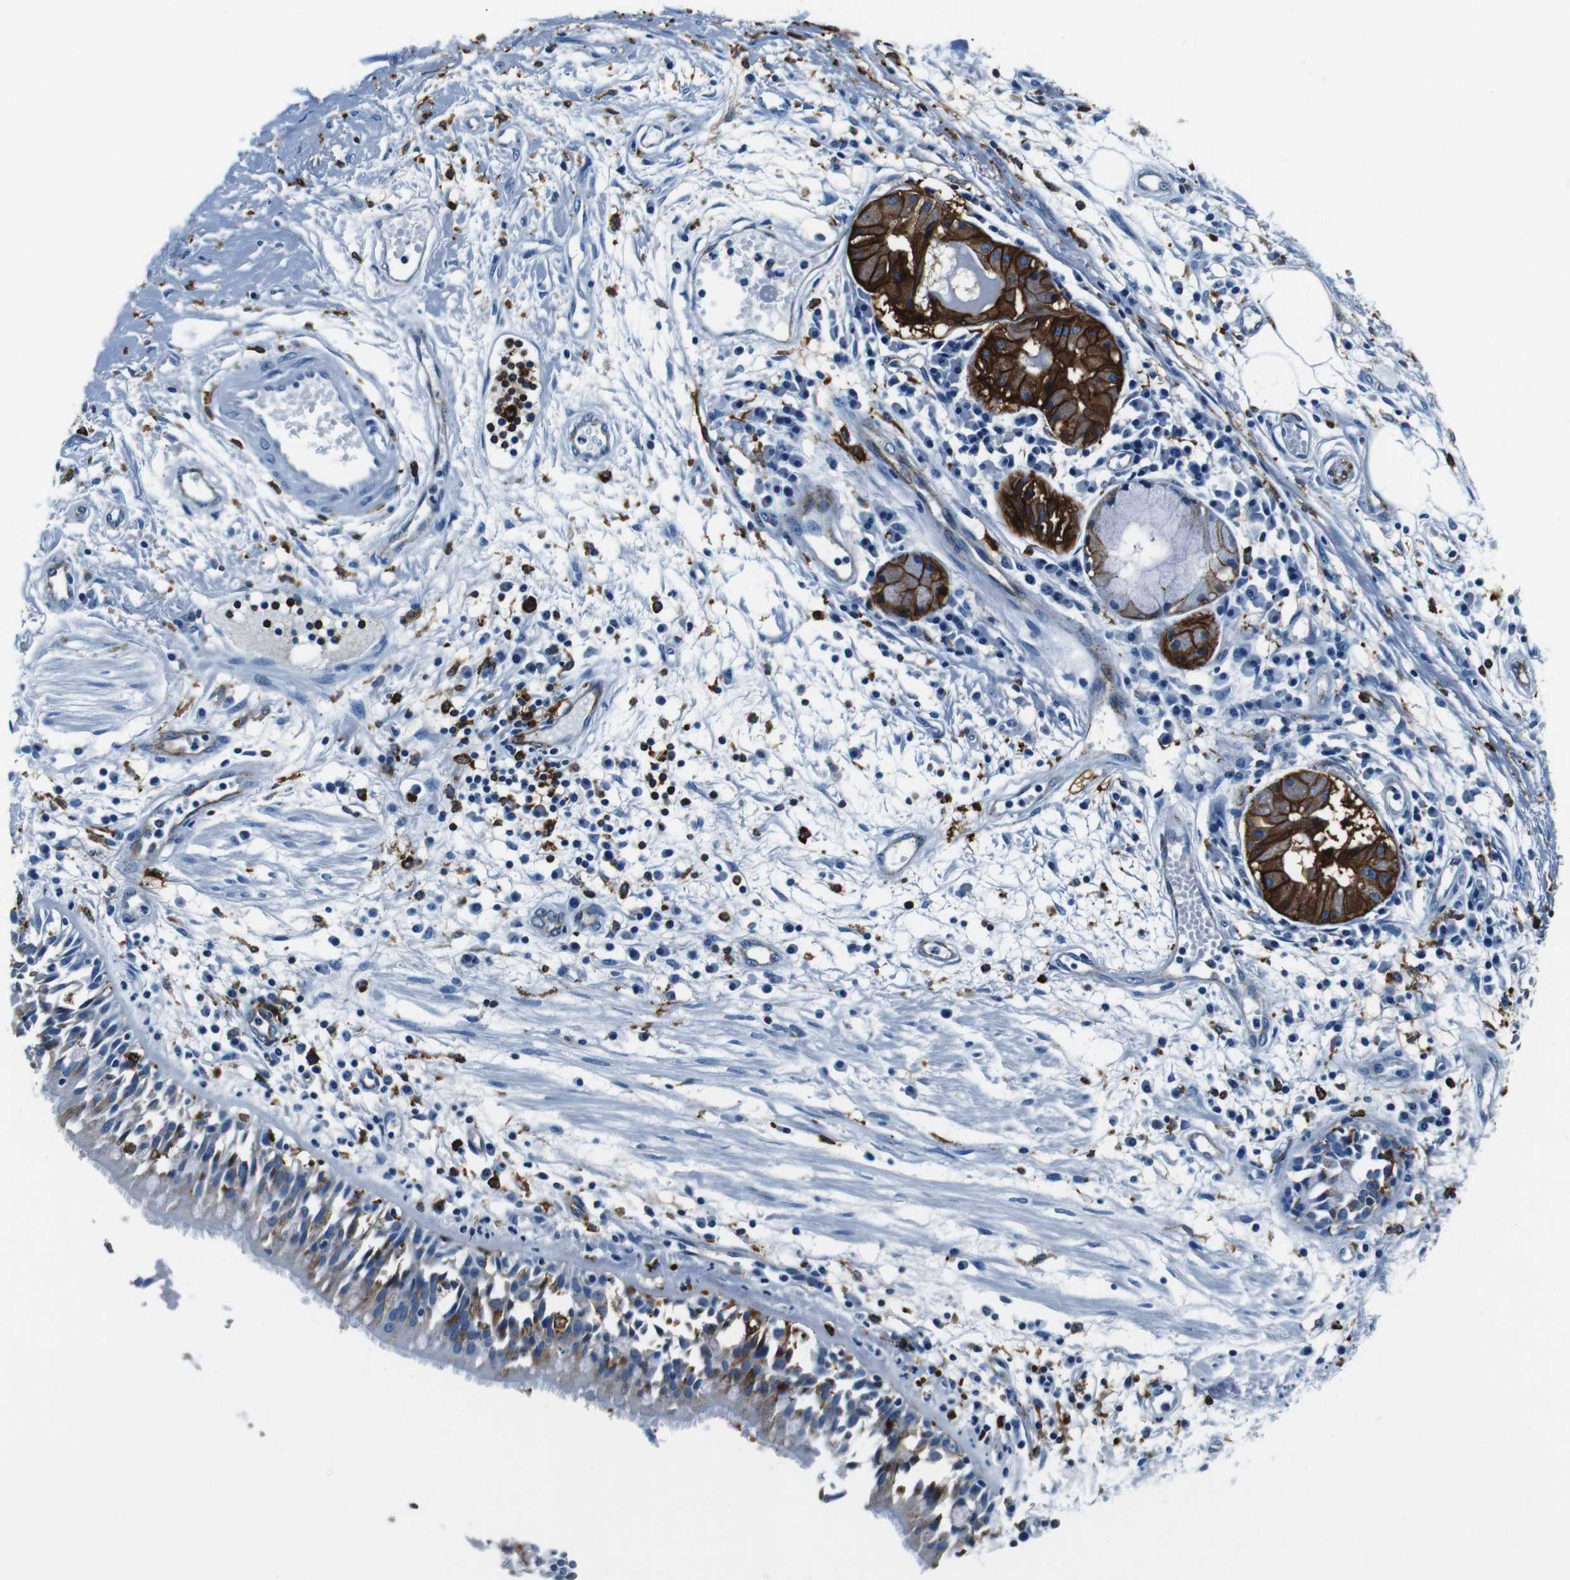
{"staining": {"intensity": "negative", "quantity": "none", "location": "none"}, "tissue": "adipose tissue", "cell_type": "Adipocytes", "image_type": "normal", "snomed": [{"axis": "morphology", "description": "Normal tissue, NOS"}, {"axis": "morphology", "description": "Adenocarcinoma, NOS"}, {"axis": "topography", "description": "Cartilage tissue"}, {"axis": "topography", "description": "Bronchus"}, {"axis": "topography", "description": "Lung"}], "caption": "Normal adipose tissue was stained to show a protein in brown. There is no significant staining in adipocytes. The staining is performed using DAB (3,3'-diaminobenzidine) brown chromogen with nuclei counter-stained in using hematoxylin.", "gene": "HLA", "patient": {"sex": "female", "age": 67}}